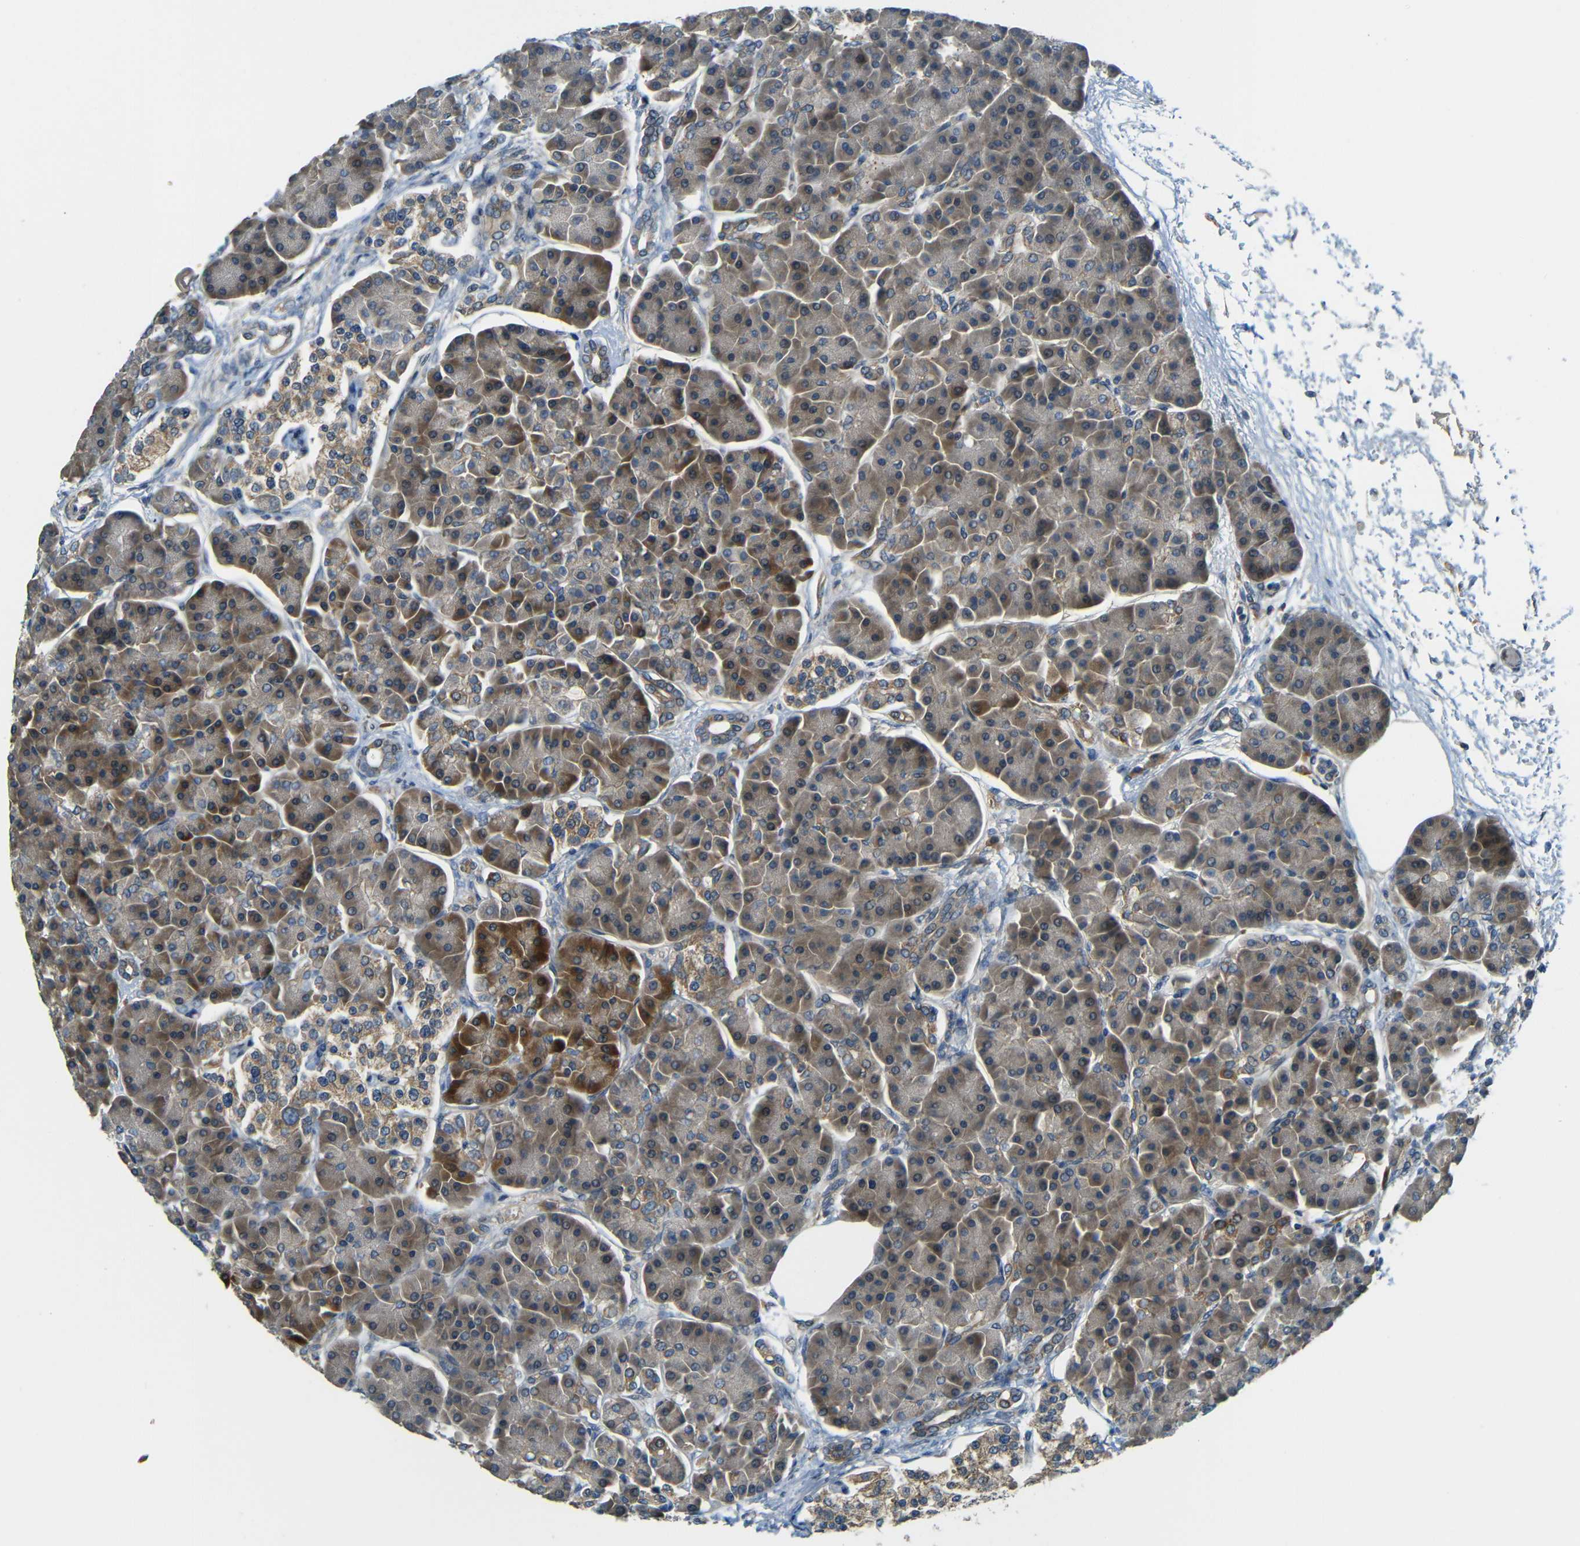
{"staining": {"intensity": "moderate", "quantity": ">75%", "location": "cytoplasmic/membranous"}, "tissue": "pancreas", "cell_type": "Exocrine glandular cells", "image_type": "normal", "snomed": [{"axis": "morphology", "description": "Normal tissue, NOS"}, {"axis": "topography", "description": "Pancreas"}], "caption": "Immunohistochemistry (IHC) (DAB (3,3'-diaminobenzidine)) staining of unremarkable pancreas exhibits moderate cytoplasmic/membranous protein staining in about >75% of exocrine glandular cells.", "gene": "FNDC3A", "patient": {"sex": "female", "age": 70}}